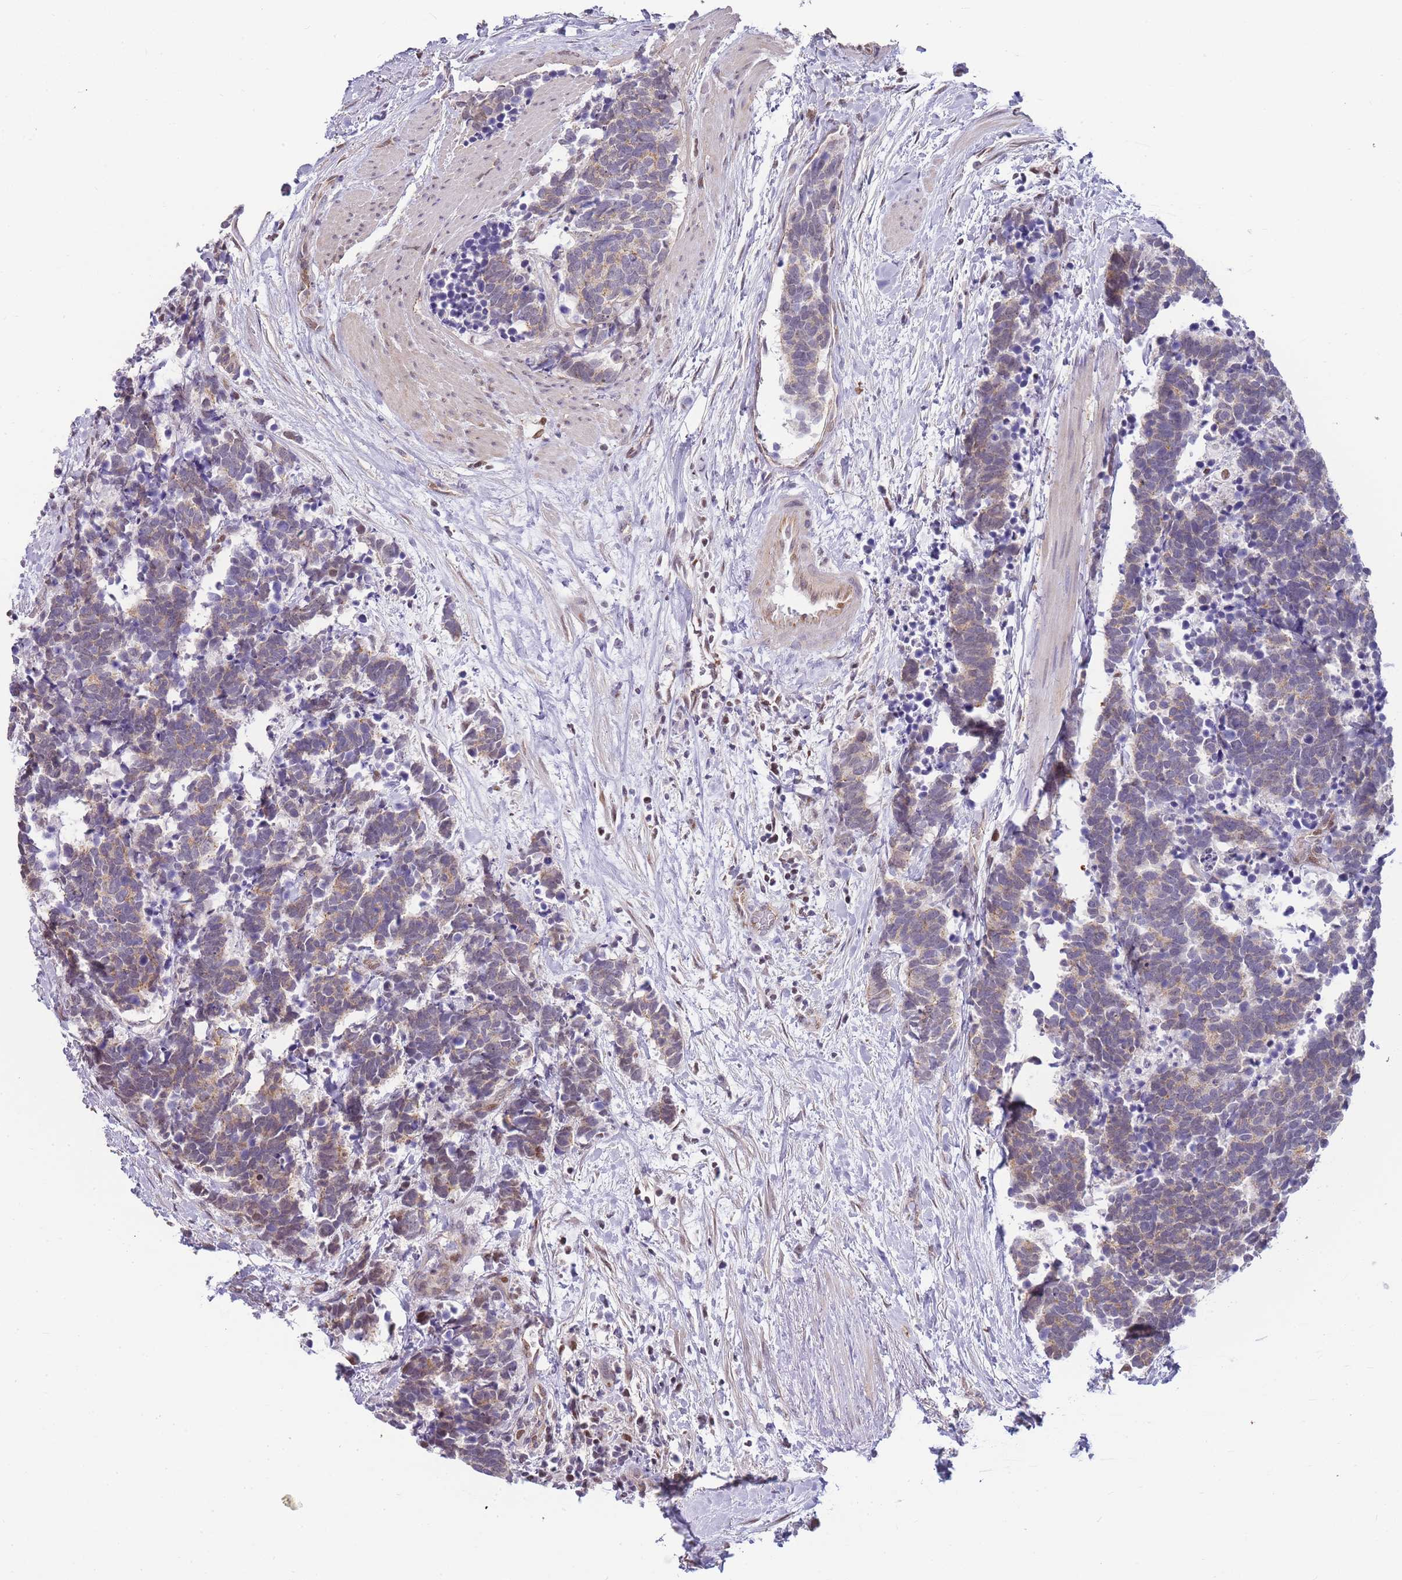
{"staining": {"intensity": "weak", "quantity": "25%-75%", "location": "cytoplasmic/membranous"}, "tissue": "carcinoid", "cell_type": "Tumor cells", "image_type": "cancer", "snomed": [{"axis": "morphology", "description": "Carcinoma, NOS"}, {"axis": "morphology", "description": "Carcinoid, malignant, NOS"}, {"axis": "topography", "description": "Prostate"}], "caption": "Carcinoma stained with a protein marker displays weak staining in tumor cells.", "gene": "CLBA1", "patient": {"sex": "male", "age": 57}}